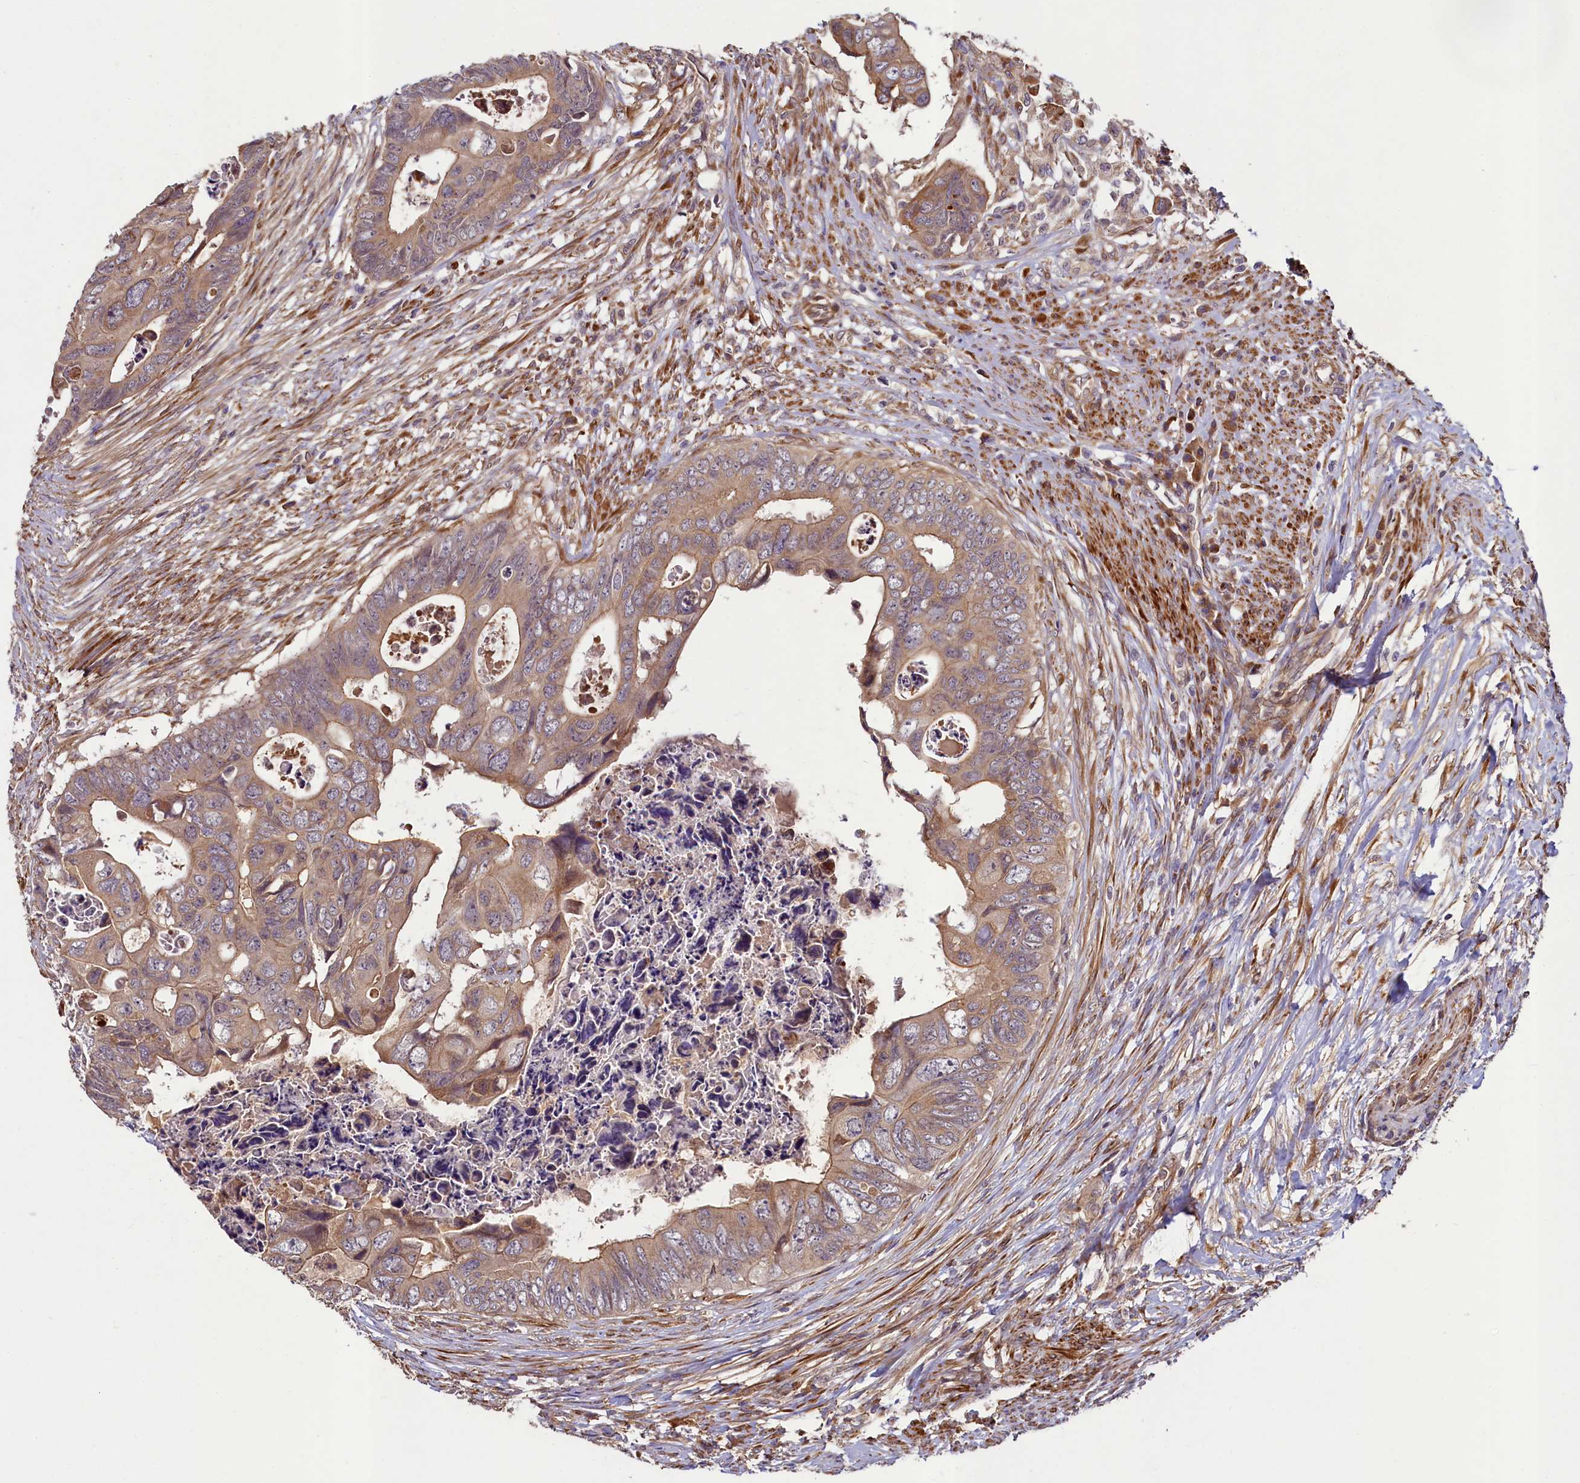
{"staining": {"intensity": "moderate", "quantity": ">75%", "location": "cytoplasmic/membranous"}, "tissue": "colorectal cancer", "cell_type": "Tumor cells", "image_type": "cancer", "snomed": [{"axis": "morphology", "description": "Adenocarcinoma, NOS"}, {"axis": "topography", "description": "Rectum"}], "caption": "Moderate cytoplasmic/membranous staining is seen in about >75% of tumor cells in adenocarcinoma (colorectal).", "gene": "CCDC102A", "patient": {"sex": "female", "age": 78}}